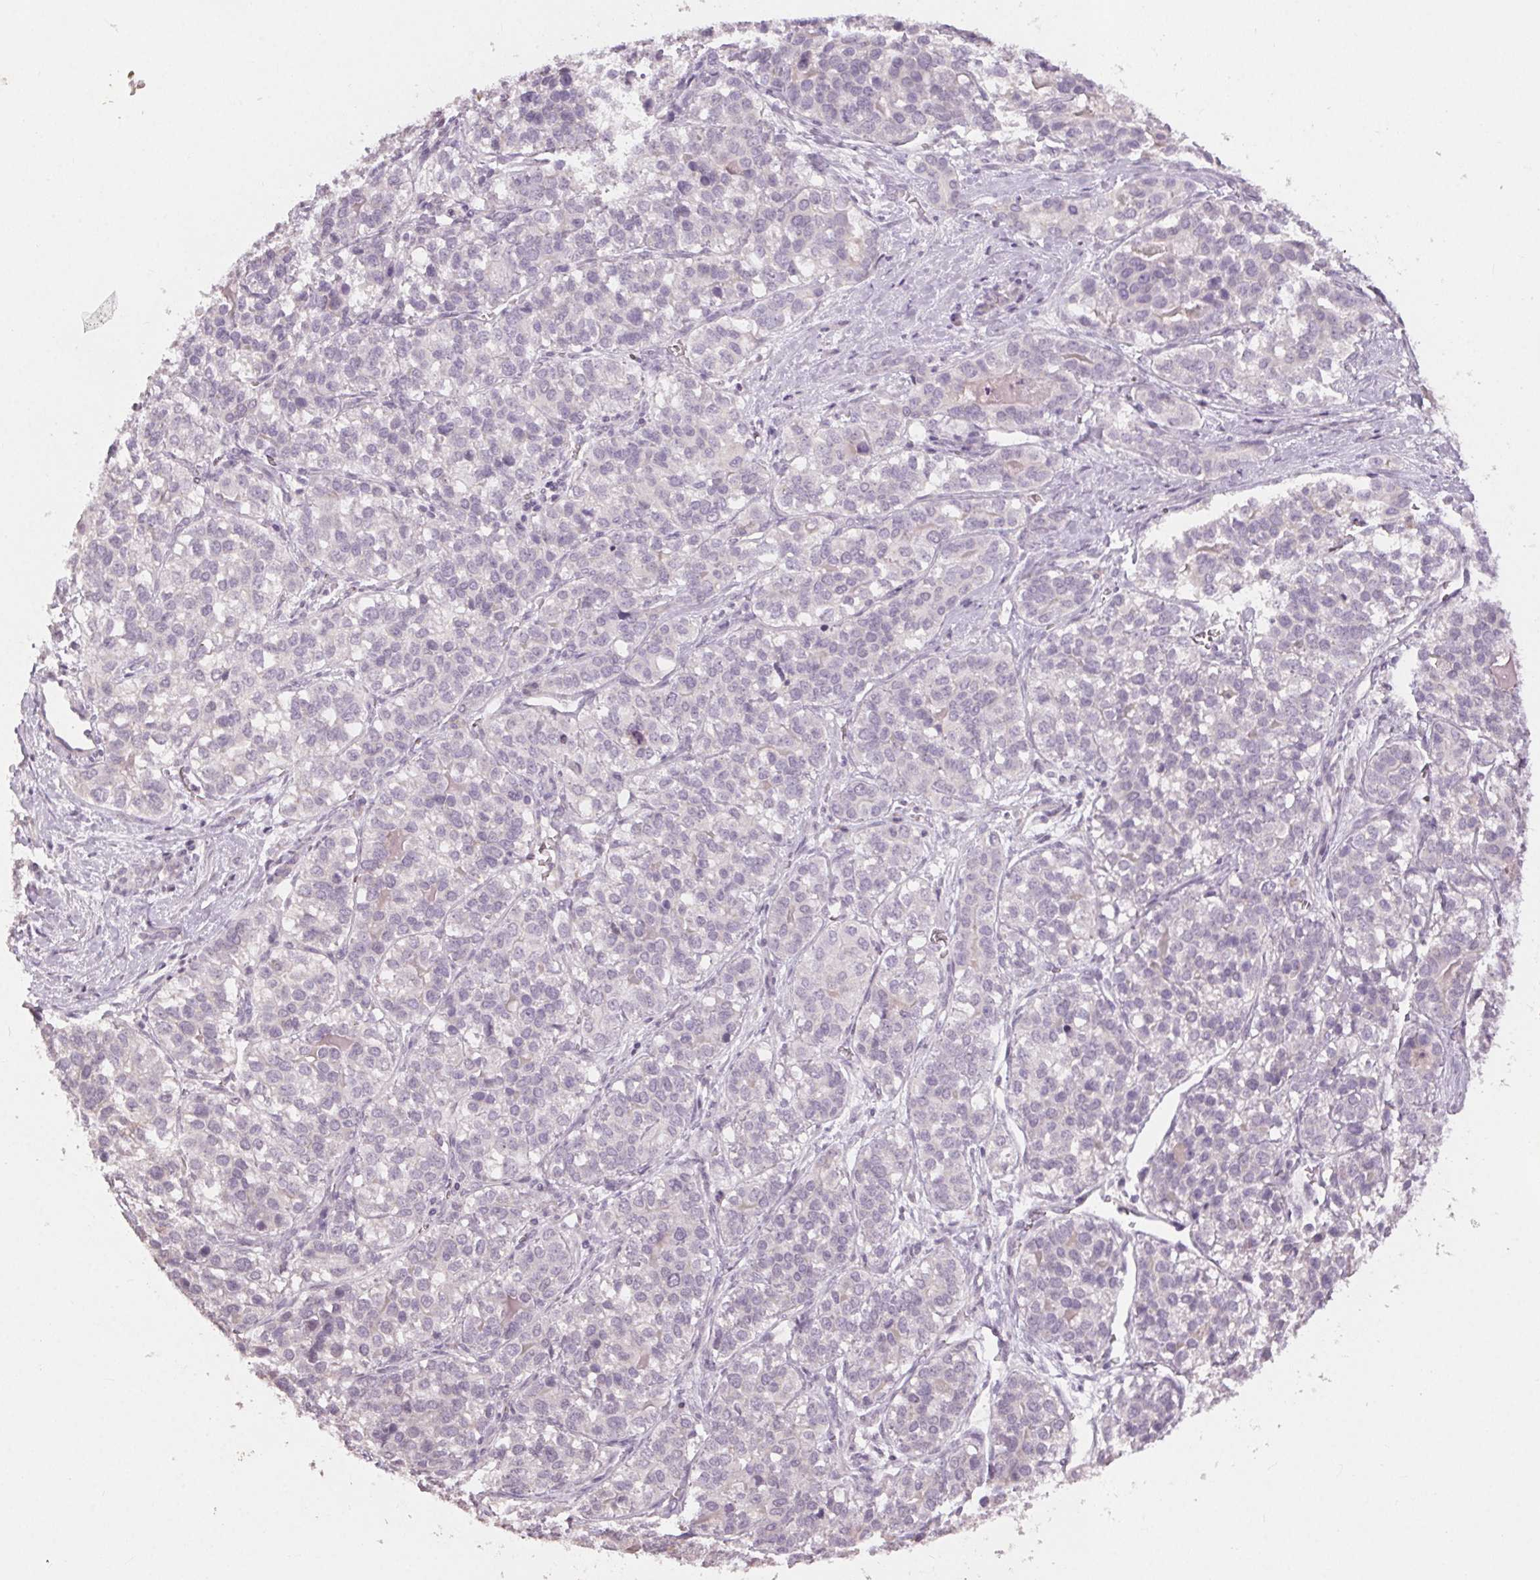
{"staining": {"intensity": "negative", "quantity": "none", "location": "none"}, "tissue": "liver cancer", "cell_type": "Tumor cells", "image_type": "cancer", "snomed": [{"axis": "morphology", "description": "Cholangiocarcinoma"}, {"axis": "topography", "description": "Liver"}], "caption": "An image of liver cancer stained for a protein reveals no brown staining in tumor cells.", "gene": "KLRC3", "patient": {"sex": "male", "age": 56}}